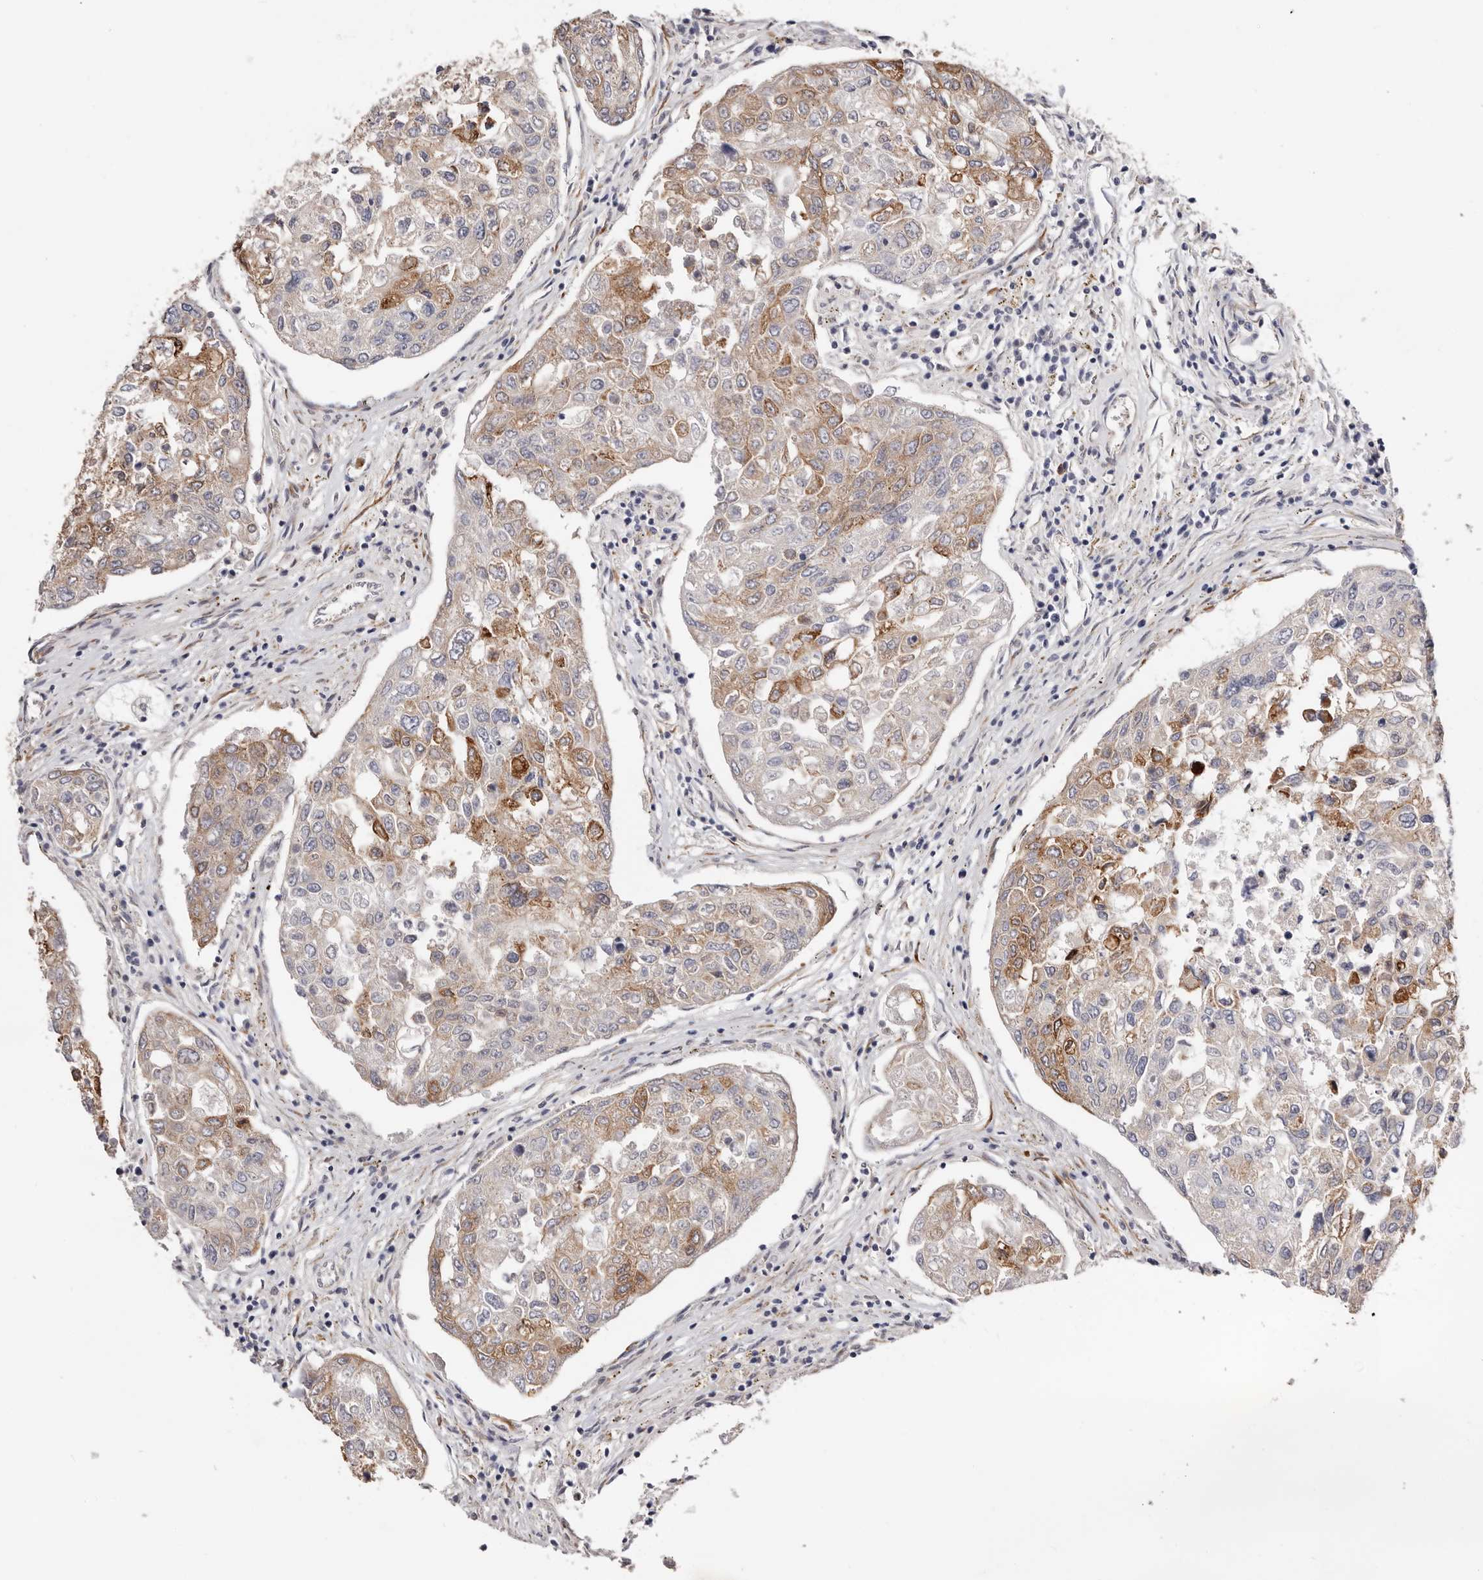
{"staining": {"intensity": "moderate", "quantity": "25%-75%", "location": "cytoplasmic/membranous"}, "tissue": "urothelial cancer", "cell_type": "Tumor cells", "image_type": "cancer", "snomed": [{"axis": "morphology", "description": "Urothelial carcinoma, High grade"}, {"axis": "topography", "description": "Lymph node"}, {"axis": "topography", "description": "Urinary bladder"}], "caption": "An image of human urothelial cancer stained for a protein displays moderate cytoplasmic/membranous brown staining in tumor cells.", "gene": "USH1C", "patient": {"sex": "male", "age": 51}}